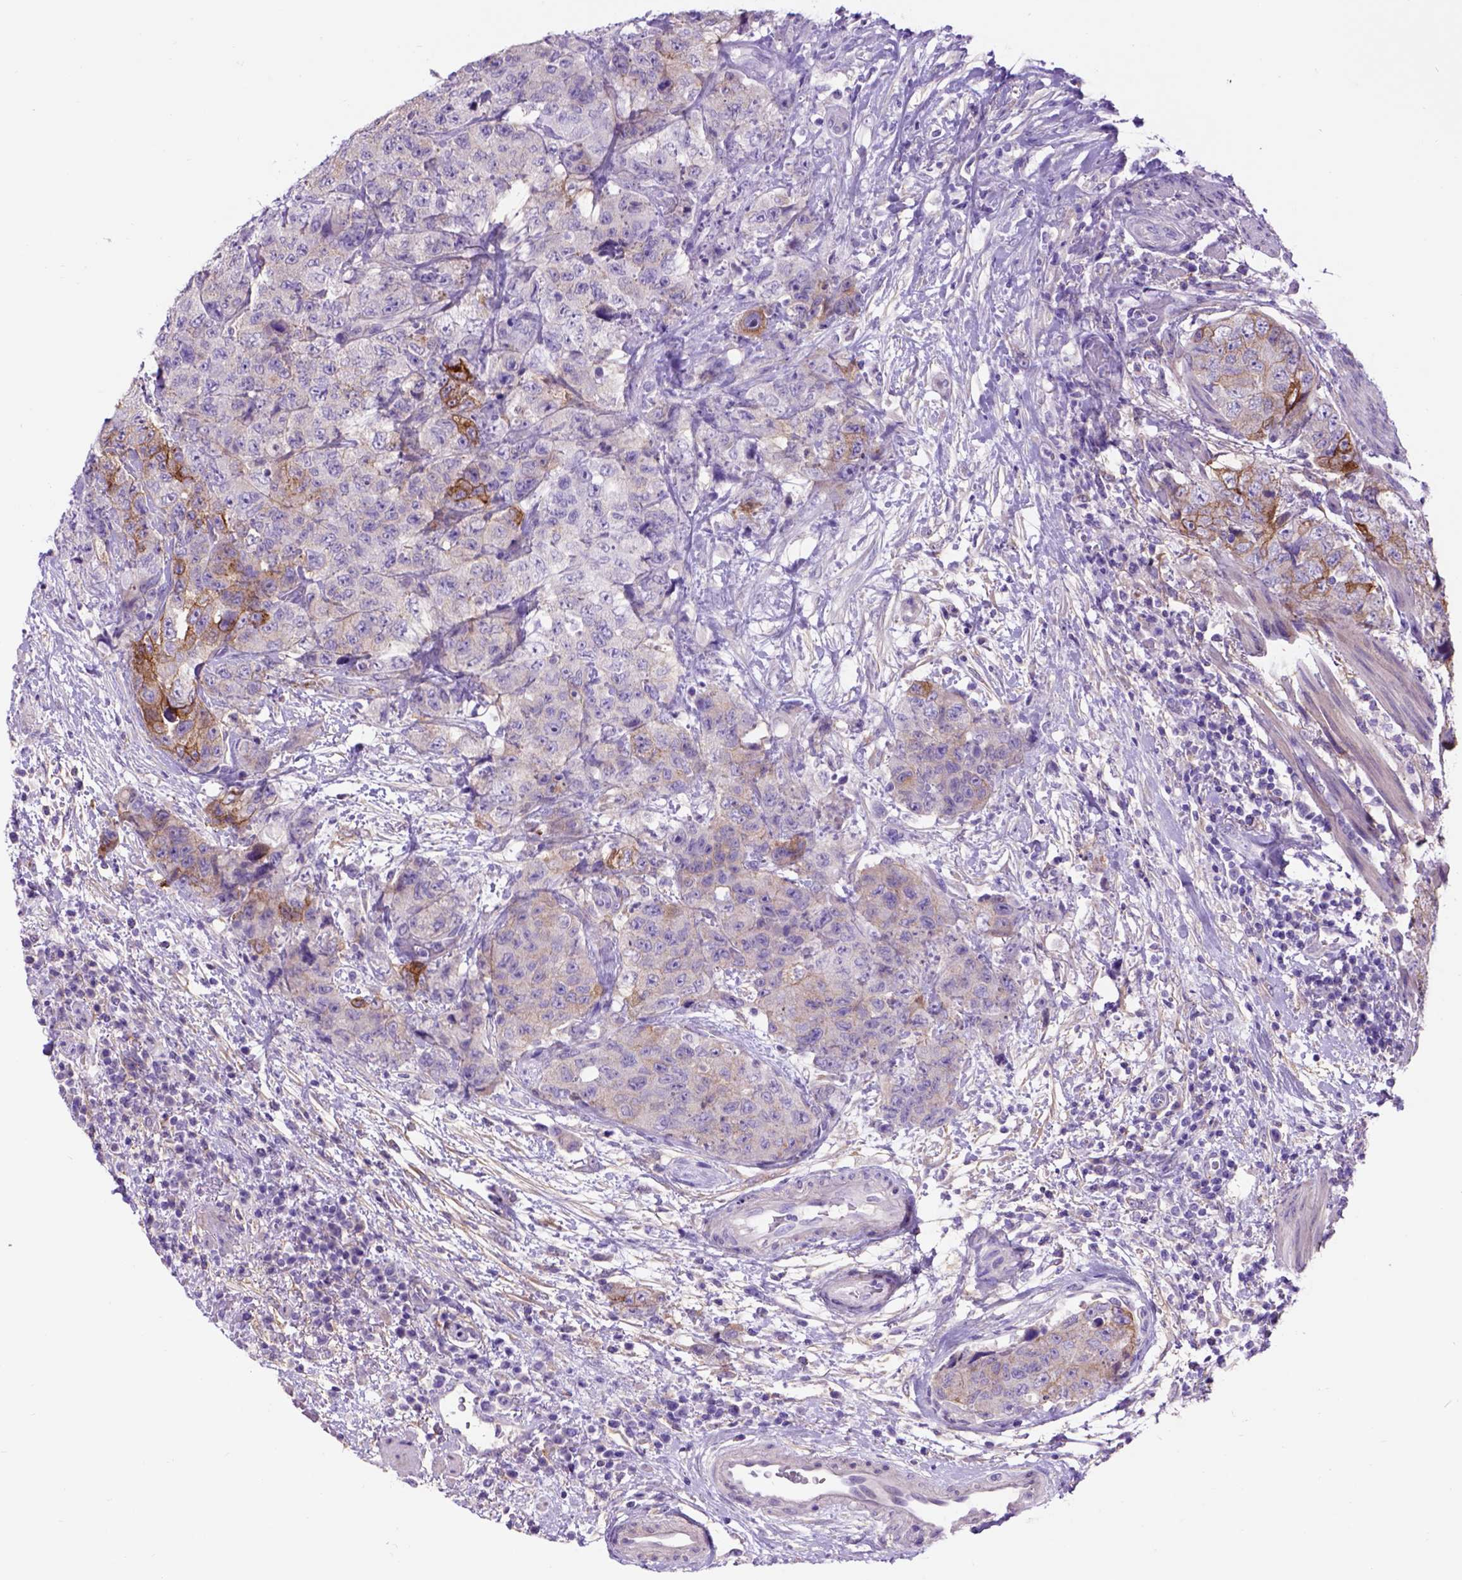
{"staining": {"intensity": "weak", "quantity": ">75%", "location": "cytoplasmic/membranous"}, "tissue": "urothelial cancer", "cell_type": "Tumor cells", "image_type": "cancer", "snomed": [{"axis": "morphology", "description": "Urothelial carcinoma, High grade"}, {"axis": "topography", "description": "Urinary bladder"}], "caption": "Protein staining of urothelial cancer tissue demonstrates weak cytoplasmic/membranous staining in approximately >75% of tumor cells.", "gene": "EGFR", "patient": {"sex": "female", "age": 78}}